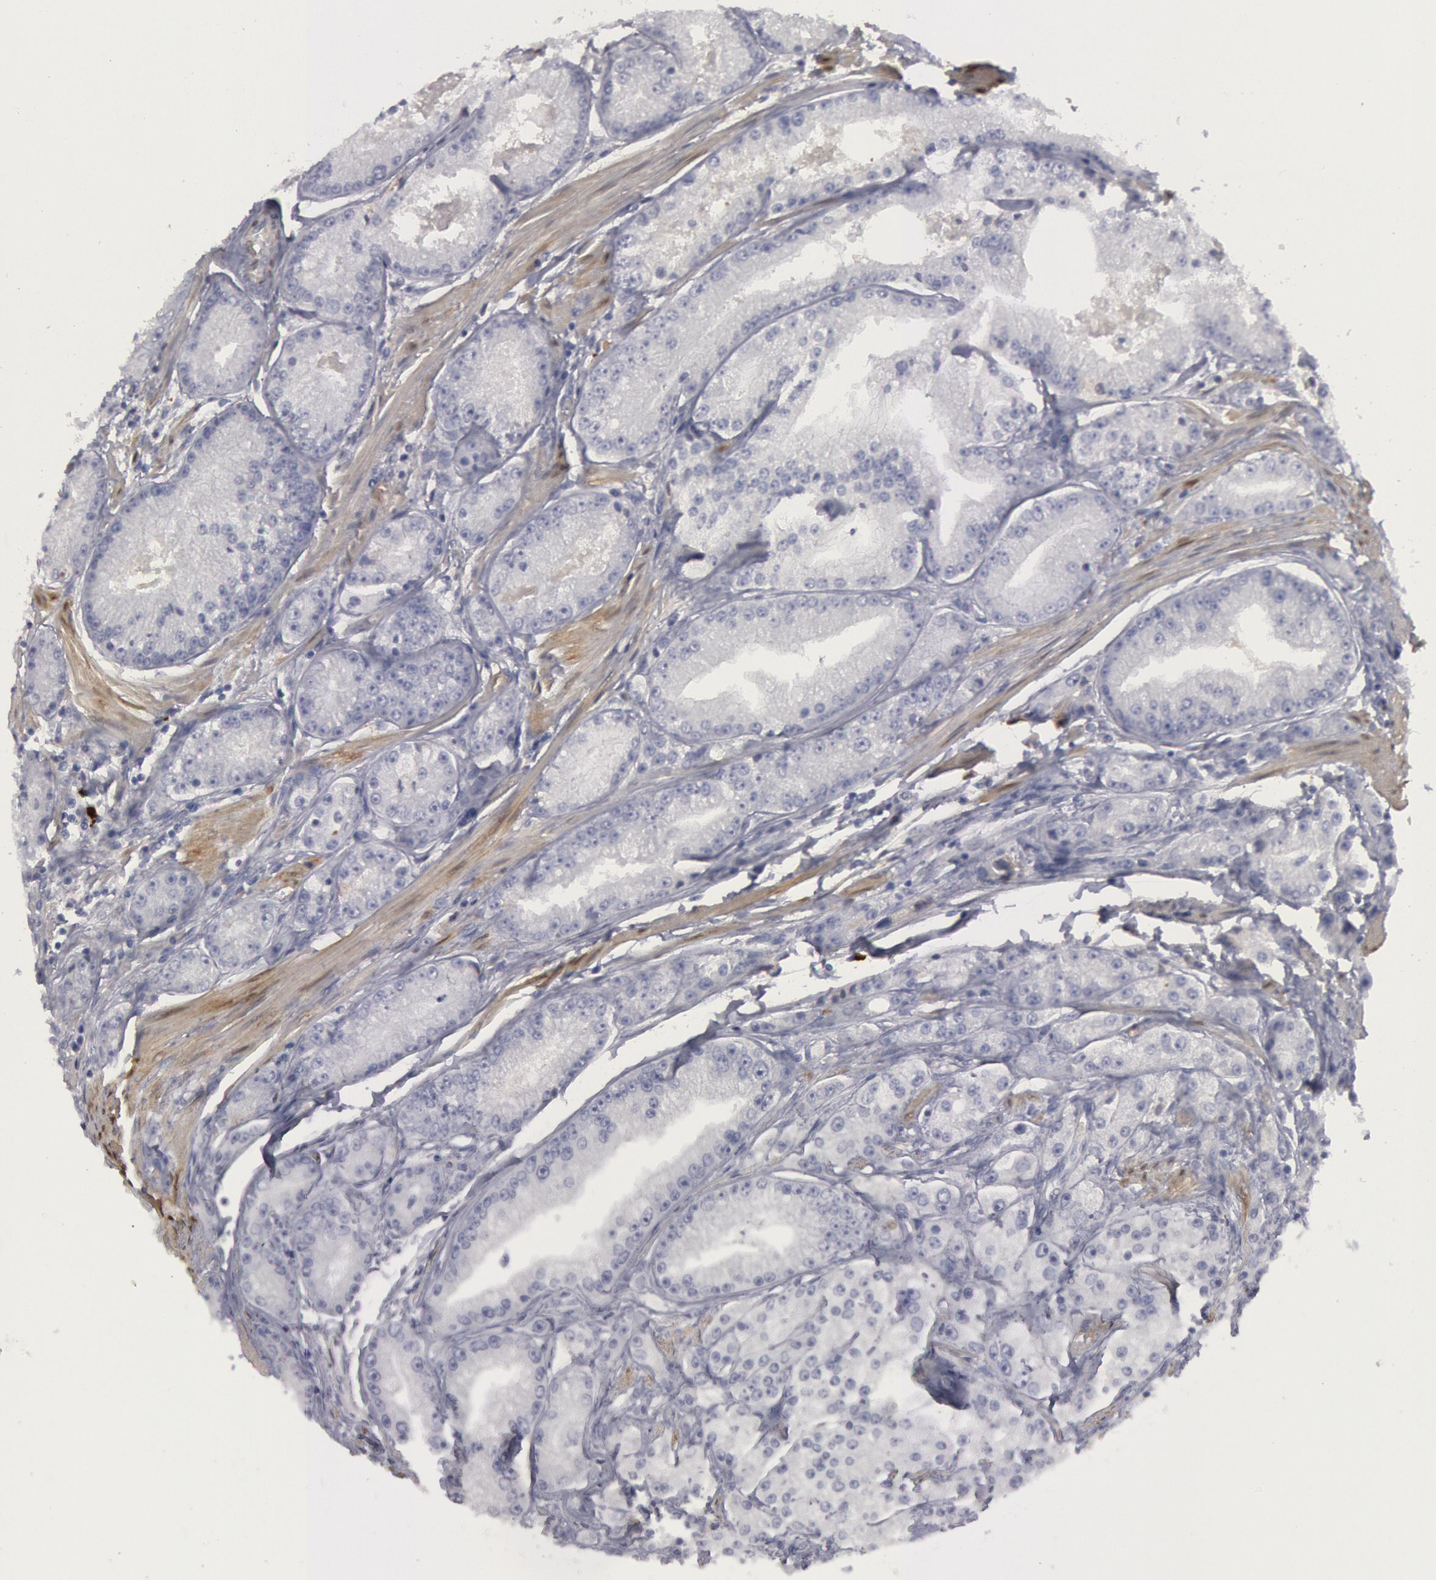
{"staining": {"intensity": "negative", "quantity": "none", "location": "none"}, "tissue": "prostate cancer", "cell_type": "Tumor cells", "image_type": "cancer", "snomed": [{"axis": "morphology", "description": "Adenocarcinoma, Medium grade"}, {"axis": "topography", "description": "Prostate"}], "caption": "This photomicrograph is of prostate cancer stained with immunohistochemistry (IHC) to label a protein in brown with the nuclei are counter-stained blue. There is no positivity in tumor cells.", "gene": "FHL1", "patient": {"sex": "male", "age": 72}}